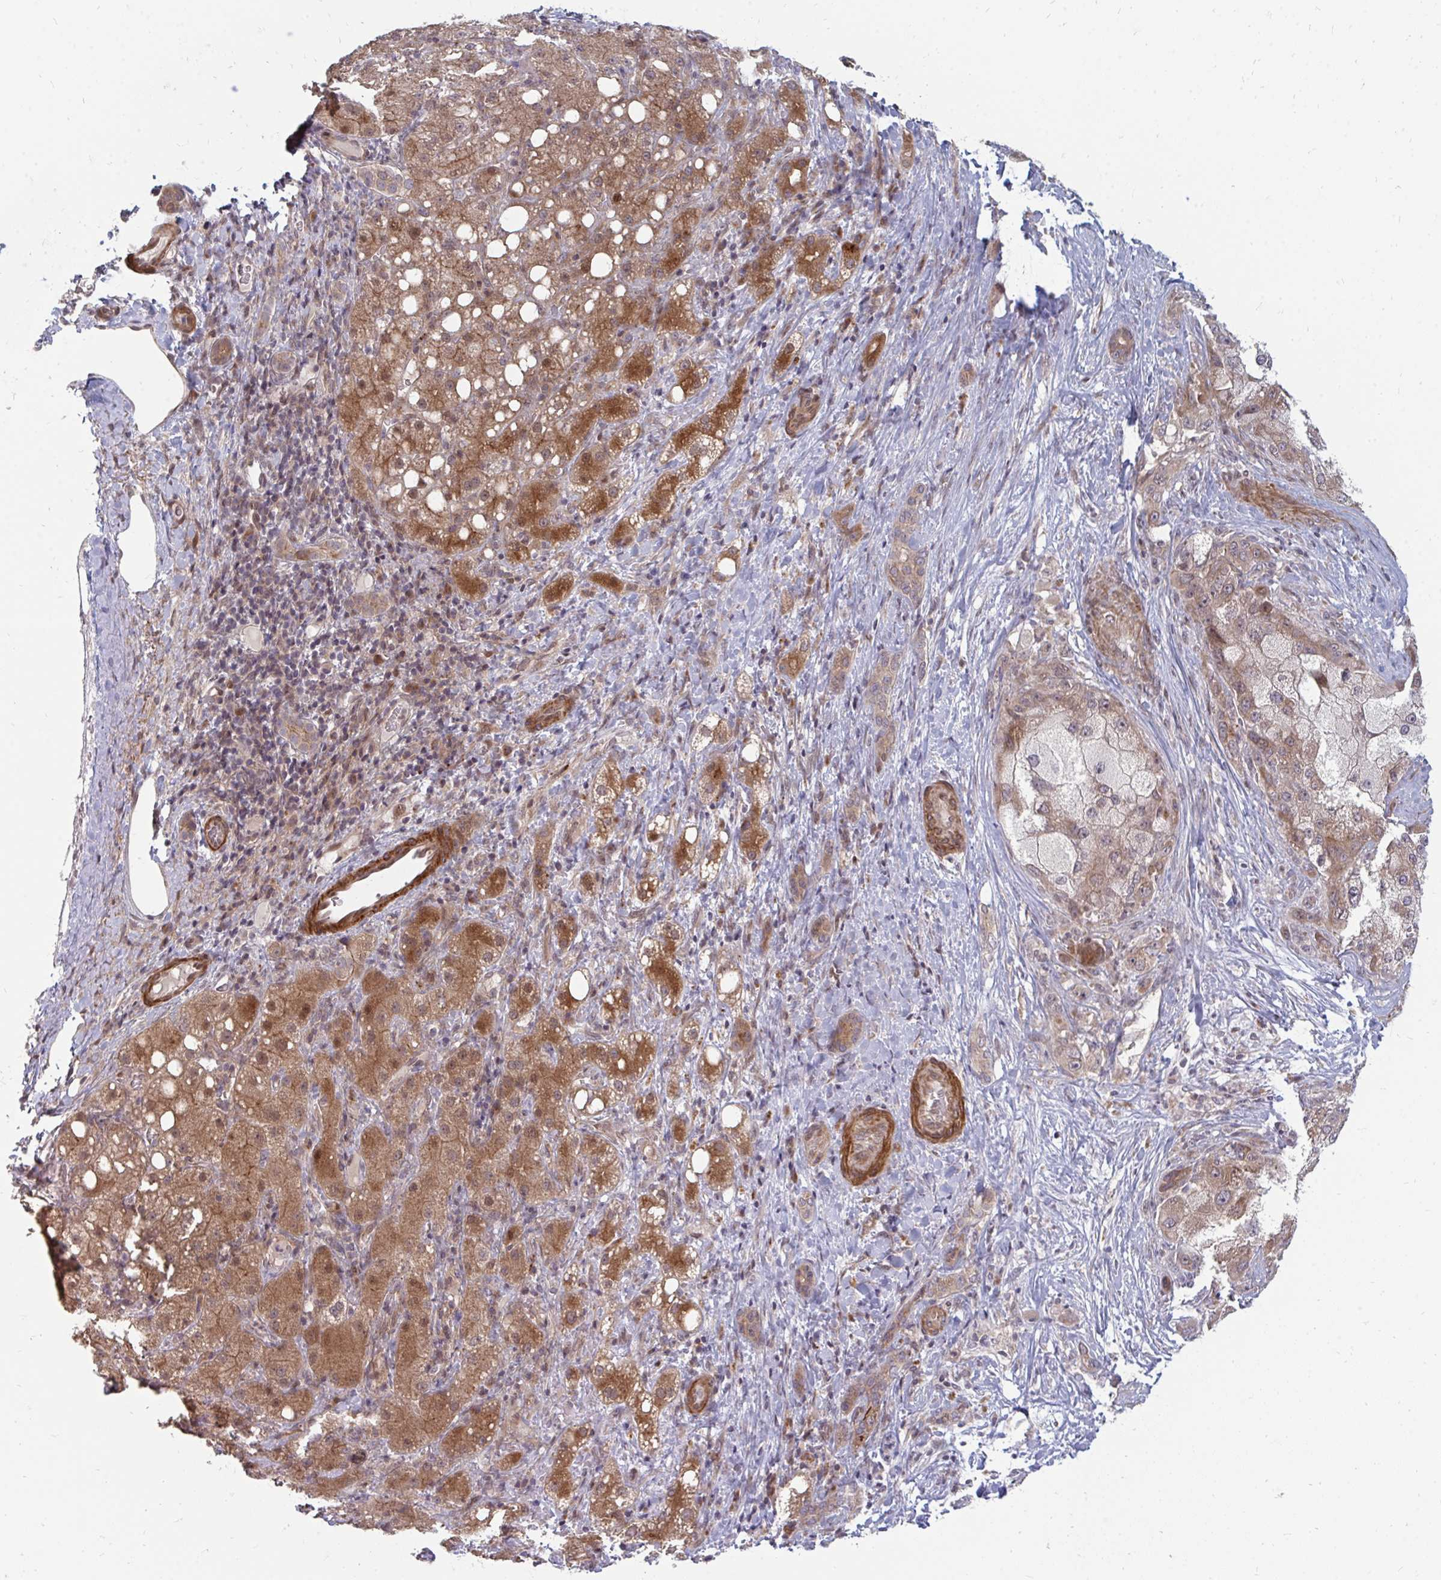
{"staining": {"intensity": "weak", "quantity": "25%-75%", "location": "cytoplasmic/membranous,nuclear"}, "tissue": "liver cancer", "cell_type": "Tumor cells", "image_type": "cancer", "snomed": [{"axis": "morphology", "description": "Carcinoma, Hepatocellular, NOS"}, {"axis": "topography", "description": "Liver"}], "caption": "IHC of human liver cancer reveals low levels of weak cytoplasmic/membranous and nuclear expression in approximately 25%-75% of tumor cells. (brown staining indicates protein expression, while blue staining denotes nuclei).", "gene": "ZNF285", "patient": {"sex": "male", "age": 67}}